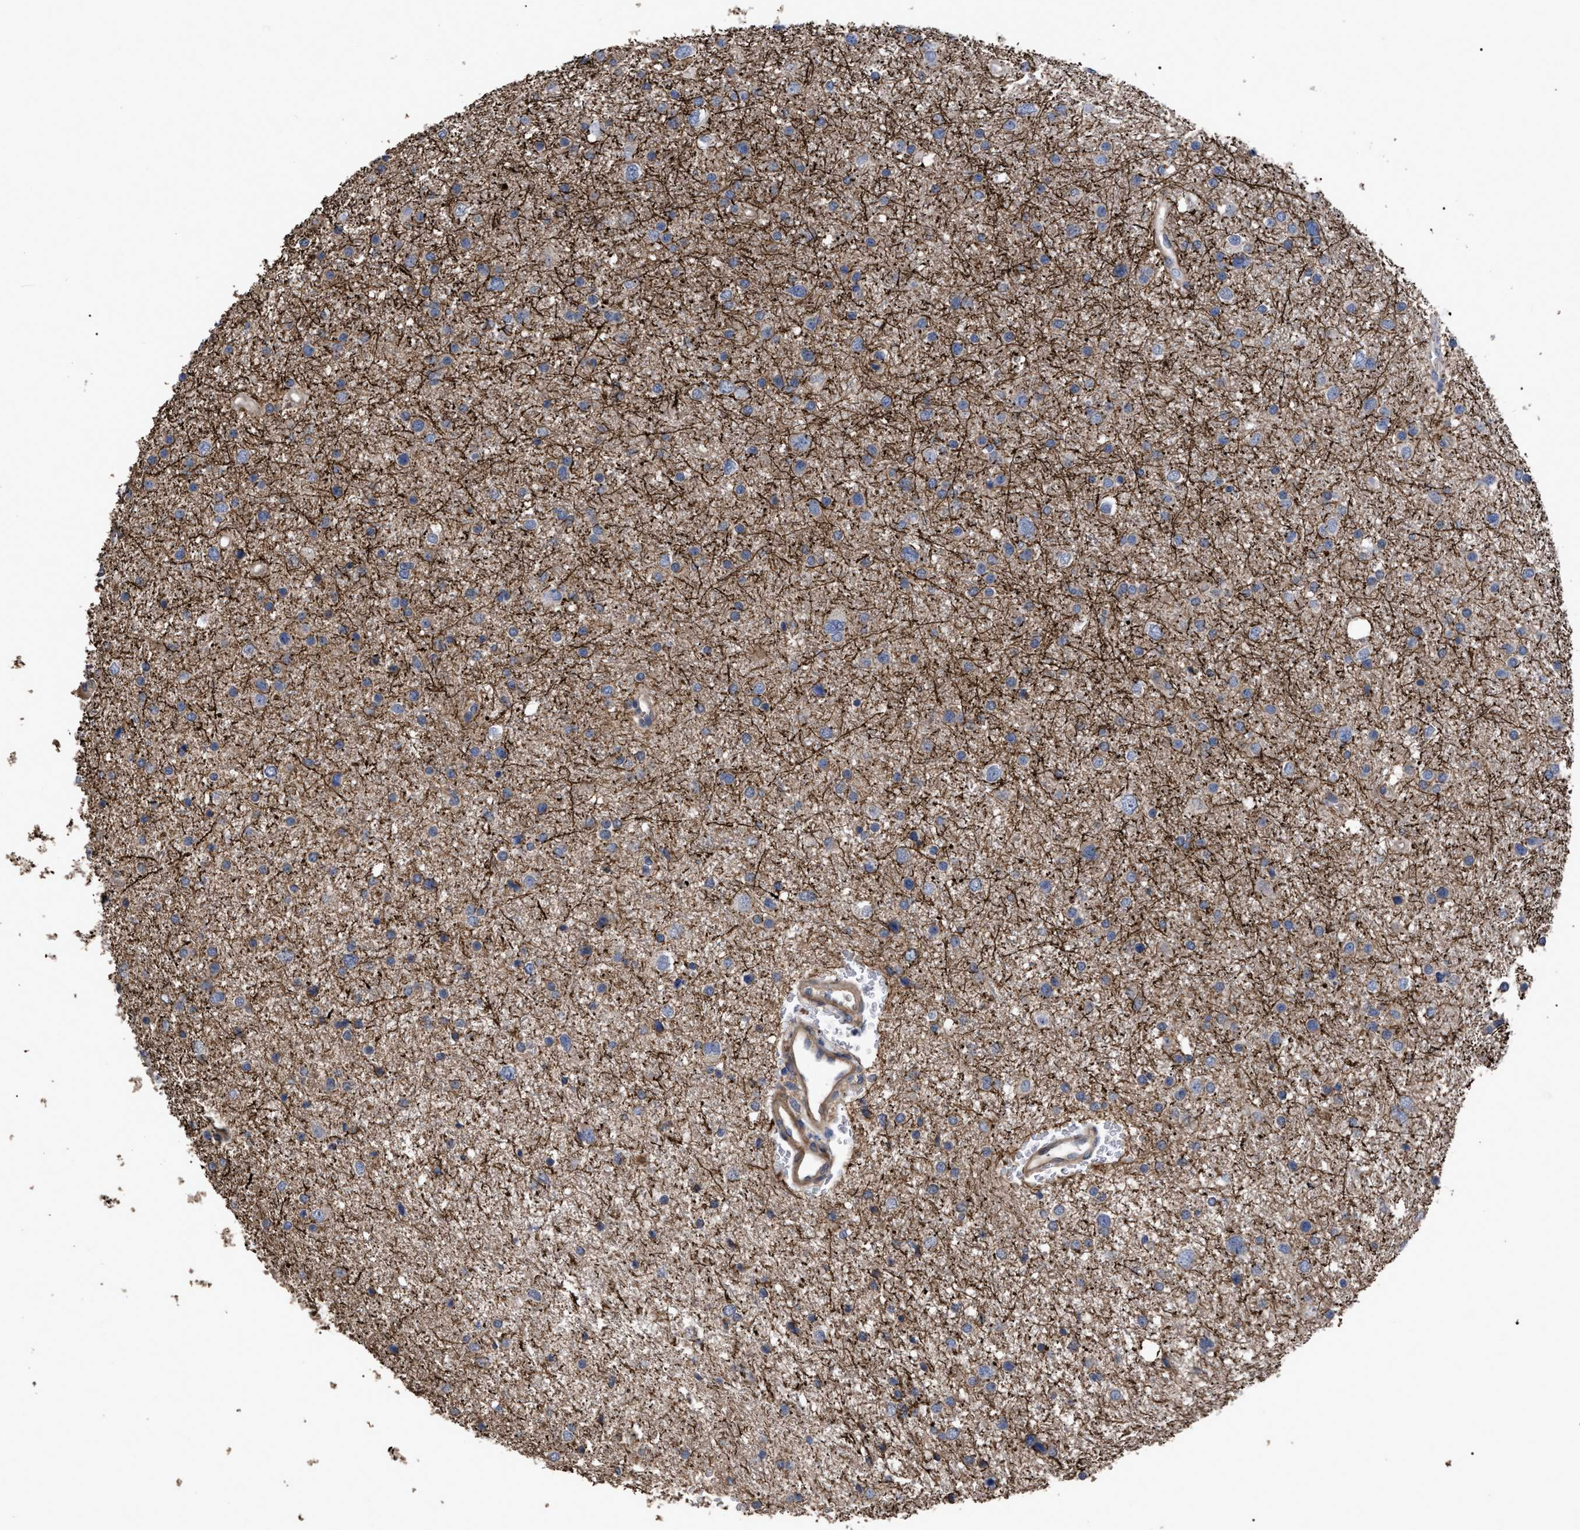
{"staining": {"intensity": "weak", "quantity": ">75%", "location": "cytoplasmic/membranous"}, "tissue": "glioma", "cell_type": "Tumor cells", "image_type": "cancer", "snomed": [{"axis": "morphology", "description": "Glioma, malignant, Low grade"}, {"axis": "topography", "description": "Brain"}], "caption": "High-power microscopy captured an immunohistochemistry (IHC) photomicrograph of glioma, revealing weak cytoplasmic/membranous expression in about >75% of tumor cells. (IHC, brightfield microscopy, high magnification).", "gene": "BTN2A1", "patient": {"sex": "female", "age": 37}}